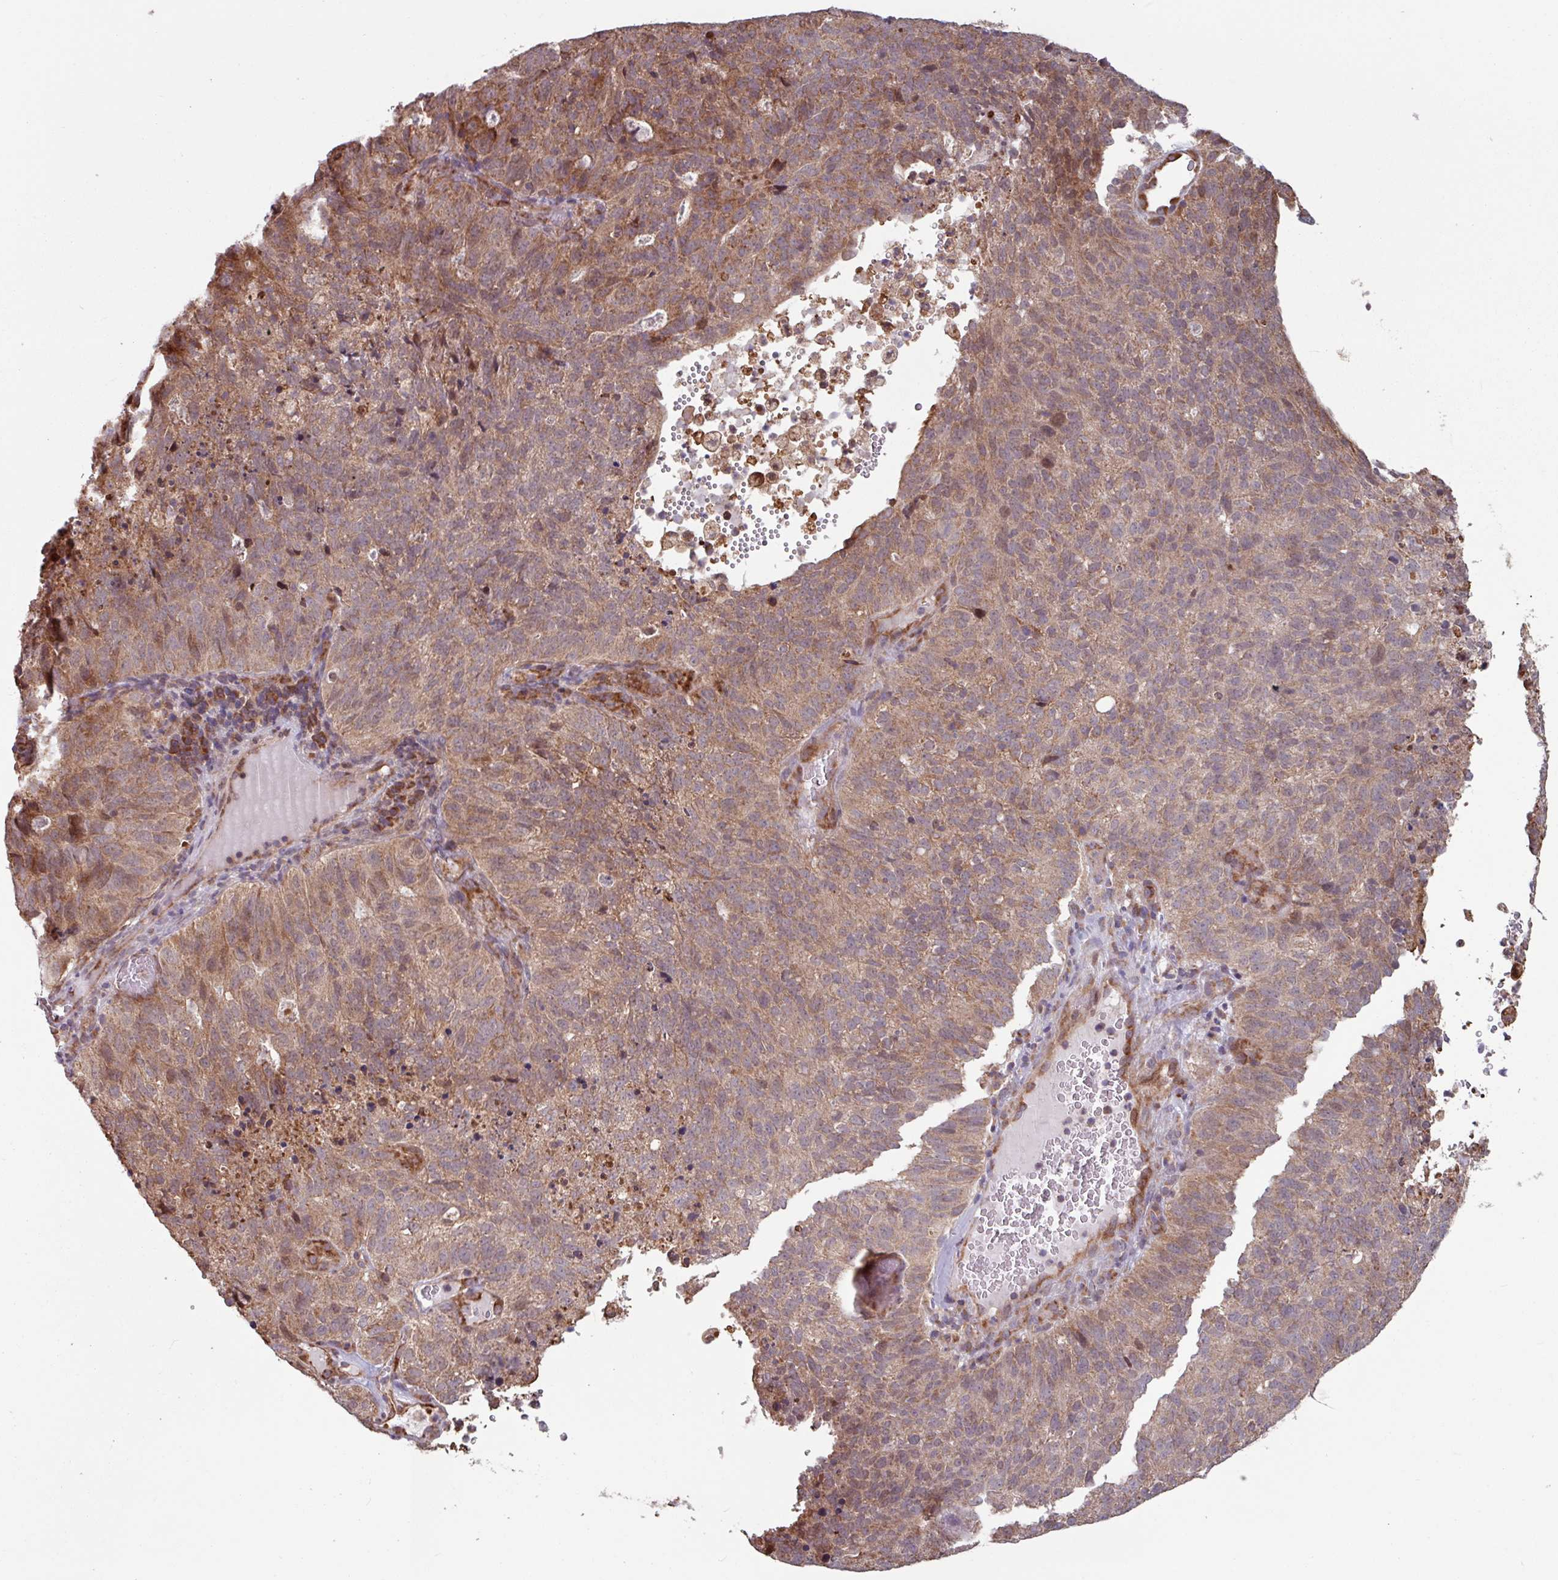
{"staining": {"intensity": "moderate", "quantity": ">75%", "location": "cytoplasmic/membranous"}, "tissue": "cervical cancer", "cell_type": "Tumor cells", "image_type": "cancer", "snomed": [{"axis": "morphology", "description": "Adenocarcinoma, NOS"}, {"axis": "topography", "description": "Cervix"}], "caption": "The micrograph shows a brown stain indicating the presence of a protein in the cytoplasmic/membranous of tumor cells in adenocarcinoma (cervical). (DAB IHC with brightfield microscopy, high magnification).", "gene": "COX7C", "patient": {"sex": "female", "age": 38}}